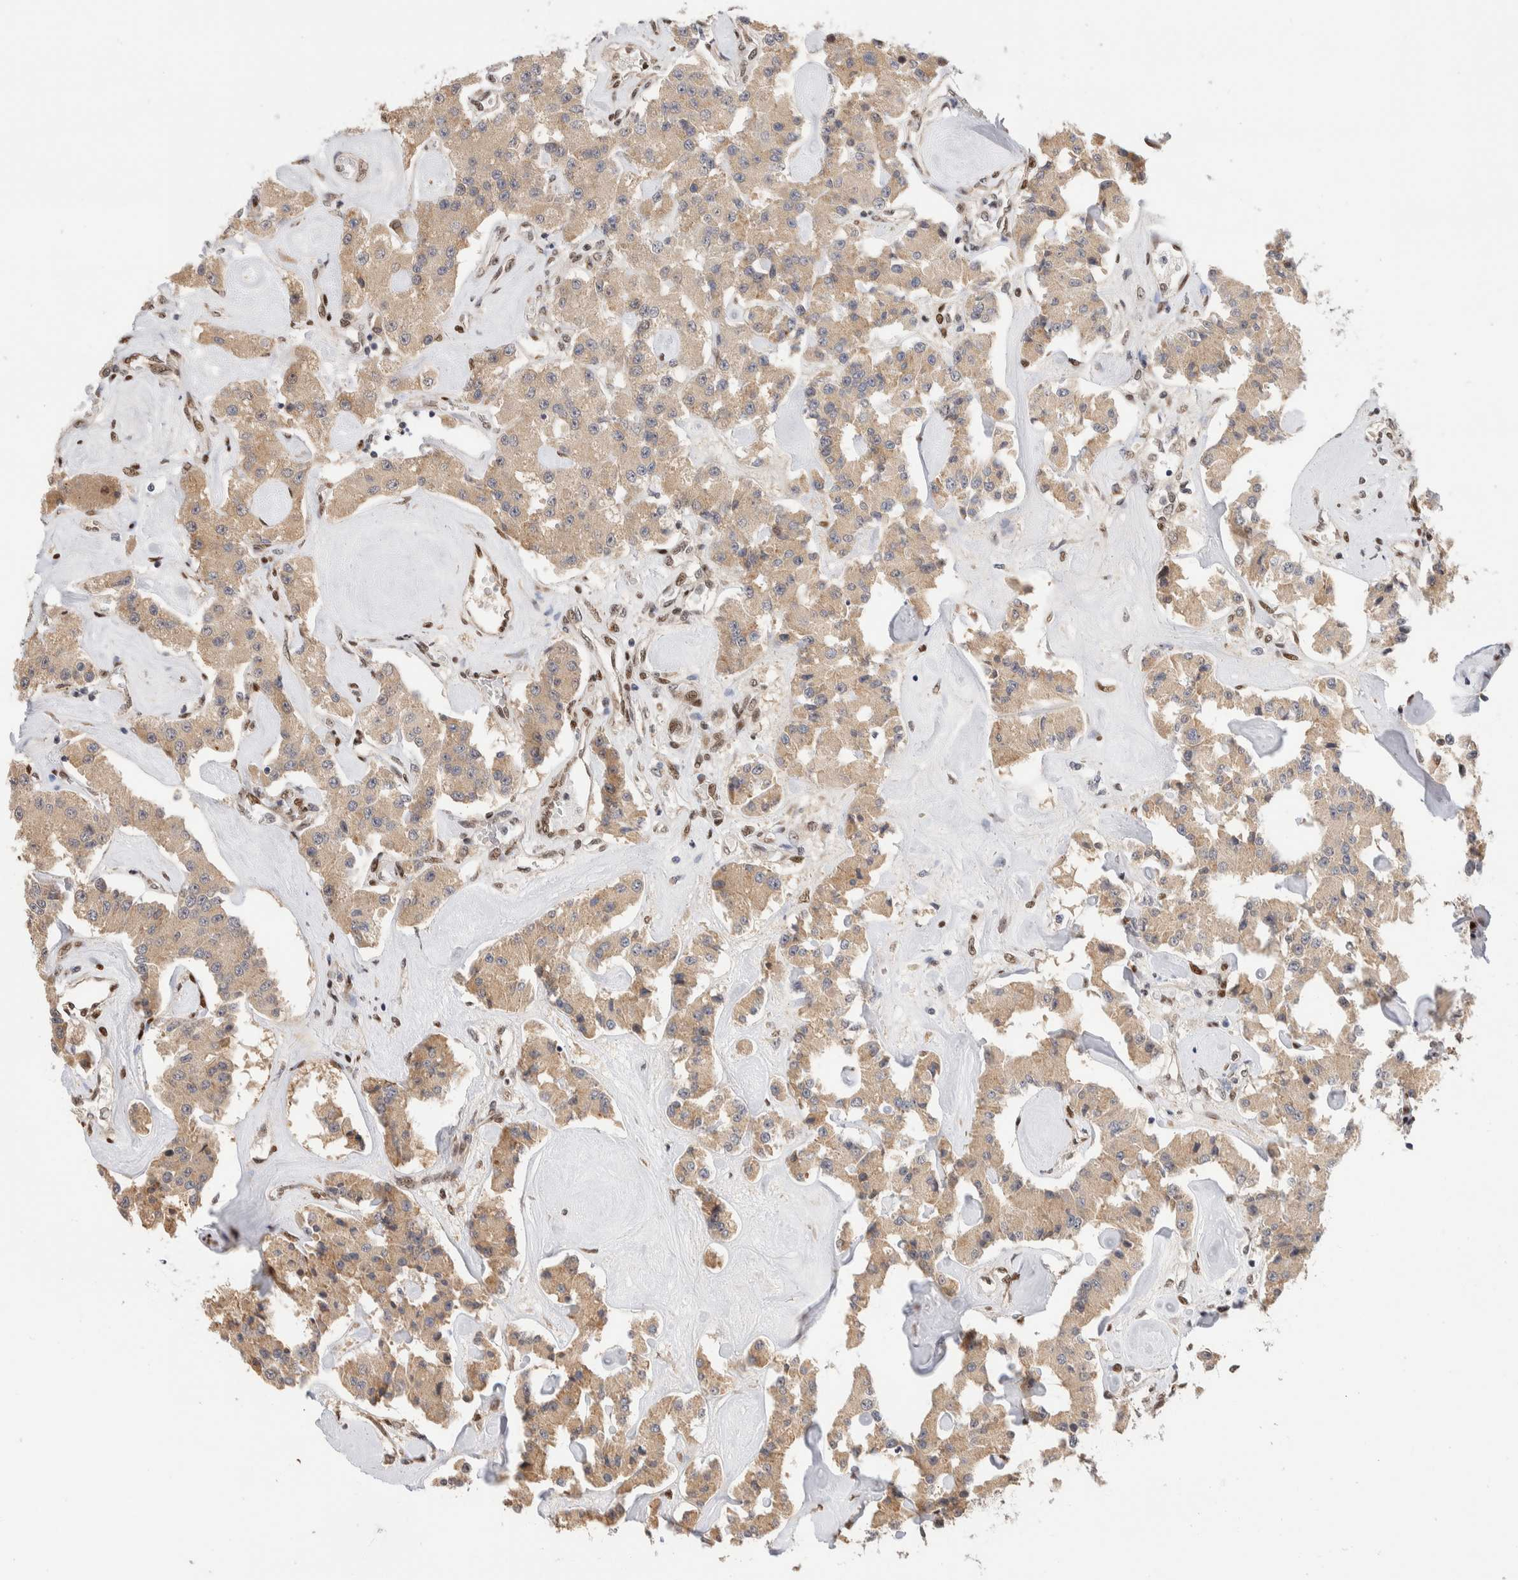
{"staining": {"intensity": "weak", "quantity": ">75%", "location": "cytoplasmic/membranous"}, "tissue": "carcinoid", "cell_type": "Tumor cells", "image_type": "cancer", "snomed": [{"axis": "morphology", "description": "Carcinoid, malignant, NOS"}, {"axis": "topography", "description": "Pancreas"}], "caption": "The micrograph demonstrates immunohistochemical staining of malignant carcinoid. There is weak cytoplasmic/membranous expression is identified in approximately >75% of tumor cells.", "gene": "NSMAF", "patient": {"sex": "male", "age": 41}}